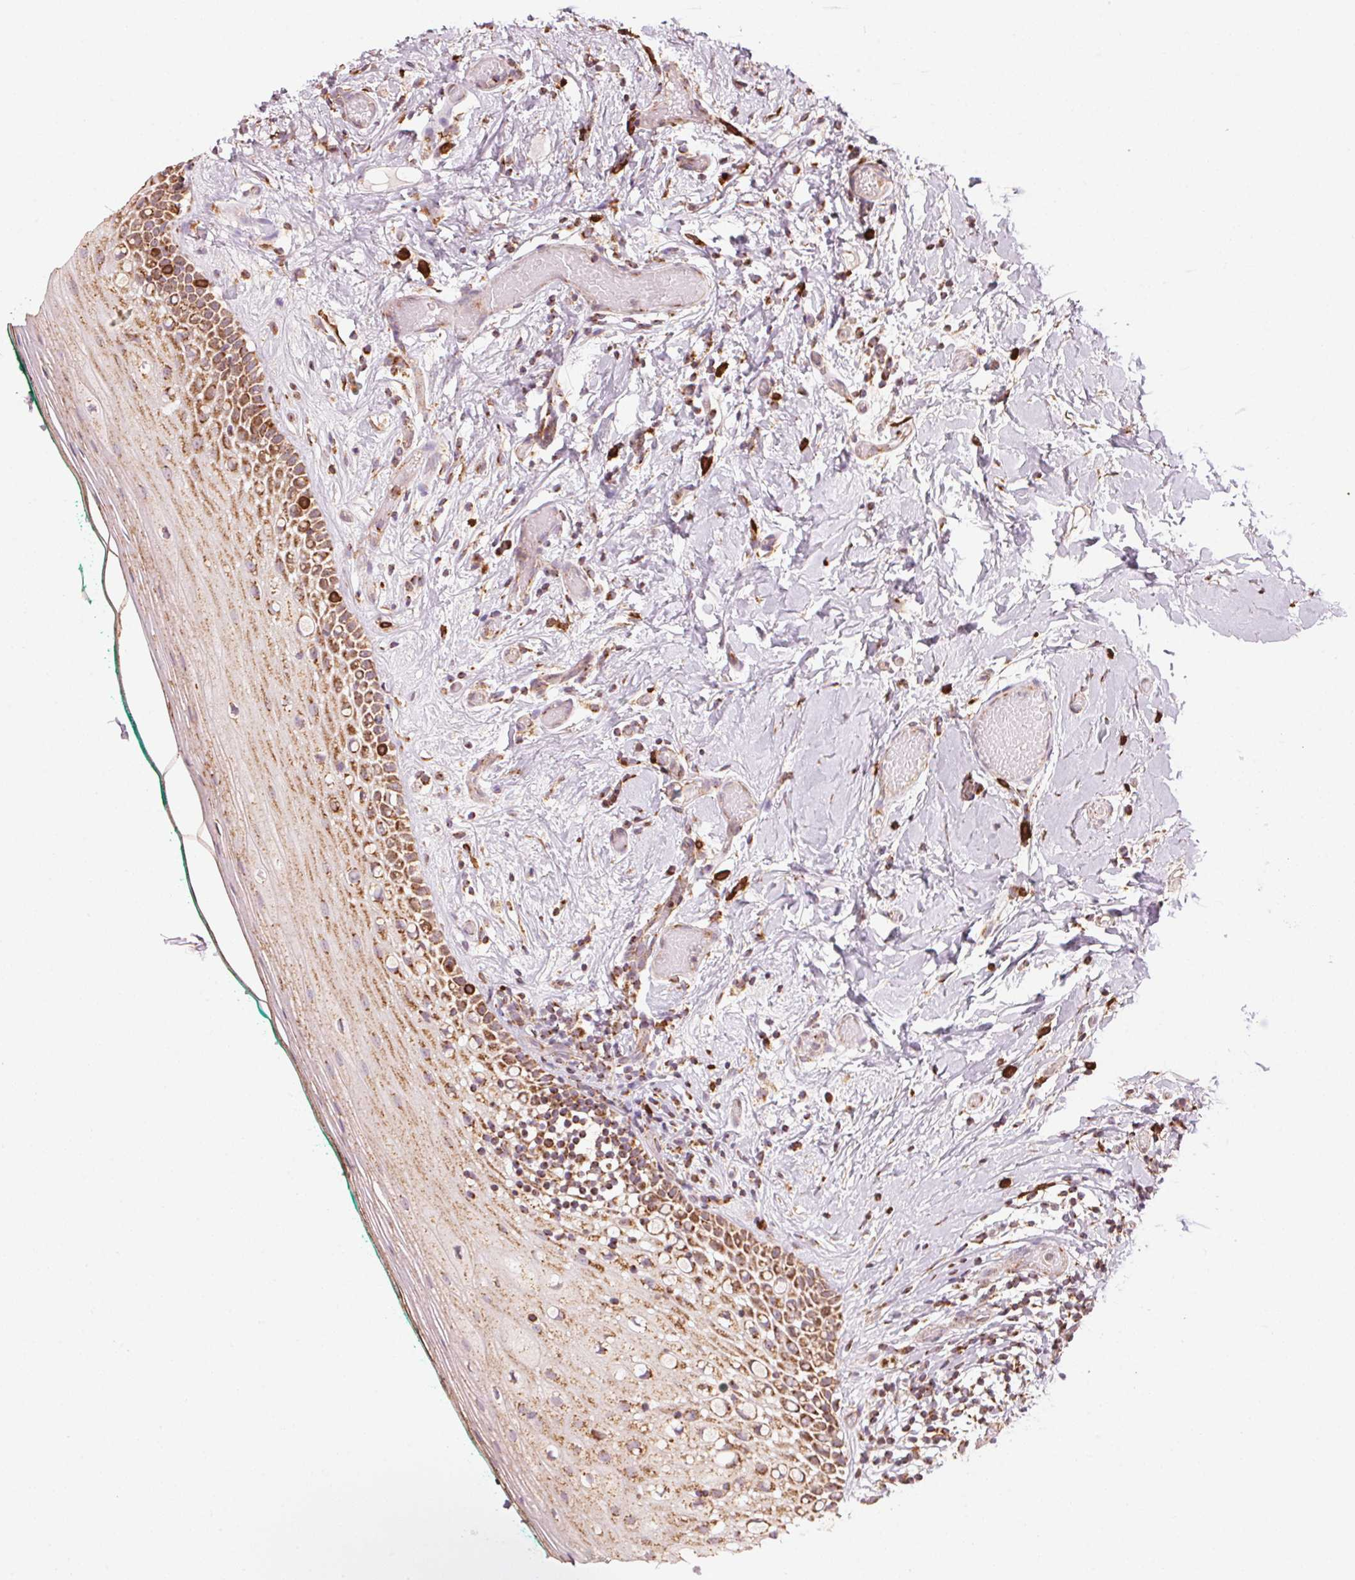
{"staining": {"intensity": "strong", "quantity": ">75%", "location": "cytoplasmic/membranous"}, "tissue": "oral mucosa", "cell_type": "Squamous epithelial cells", "image_type": "normal", "snomed": [{"axis": "morphology", "description": "Normal tissue, NOS"}, {"axis": "topography", "description": "Oral tissue"}], "caption": "Protein analysis of unremarkable oral mucosa displays strong cytoplasmic/membranous positivity in approximately >75% of squamous epithelial cells.", "gene": "TOMM70", "patient": {"sex": "female", "age": 83}}